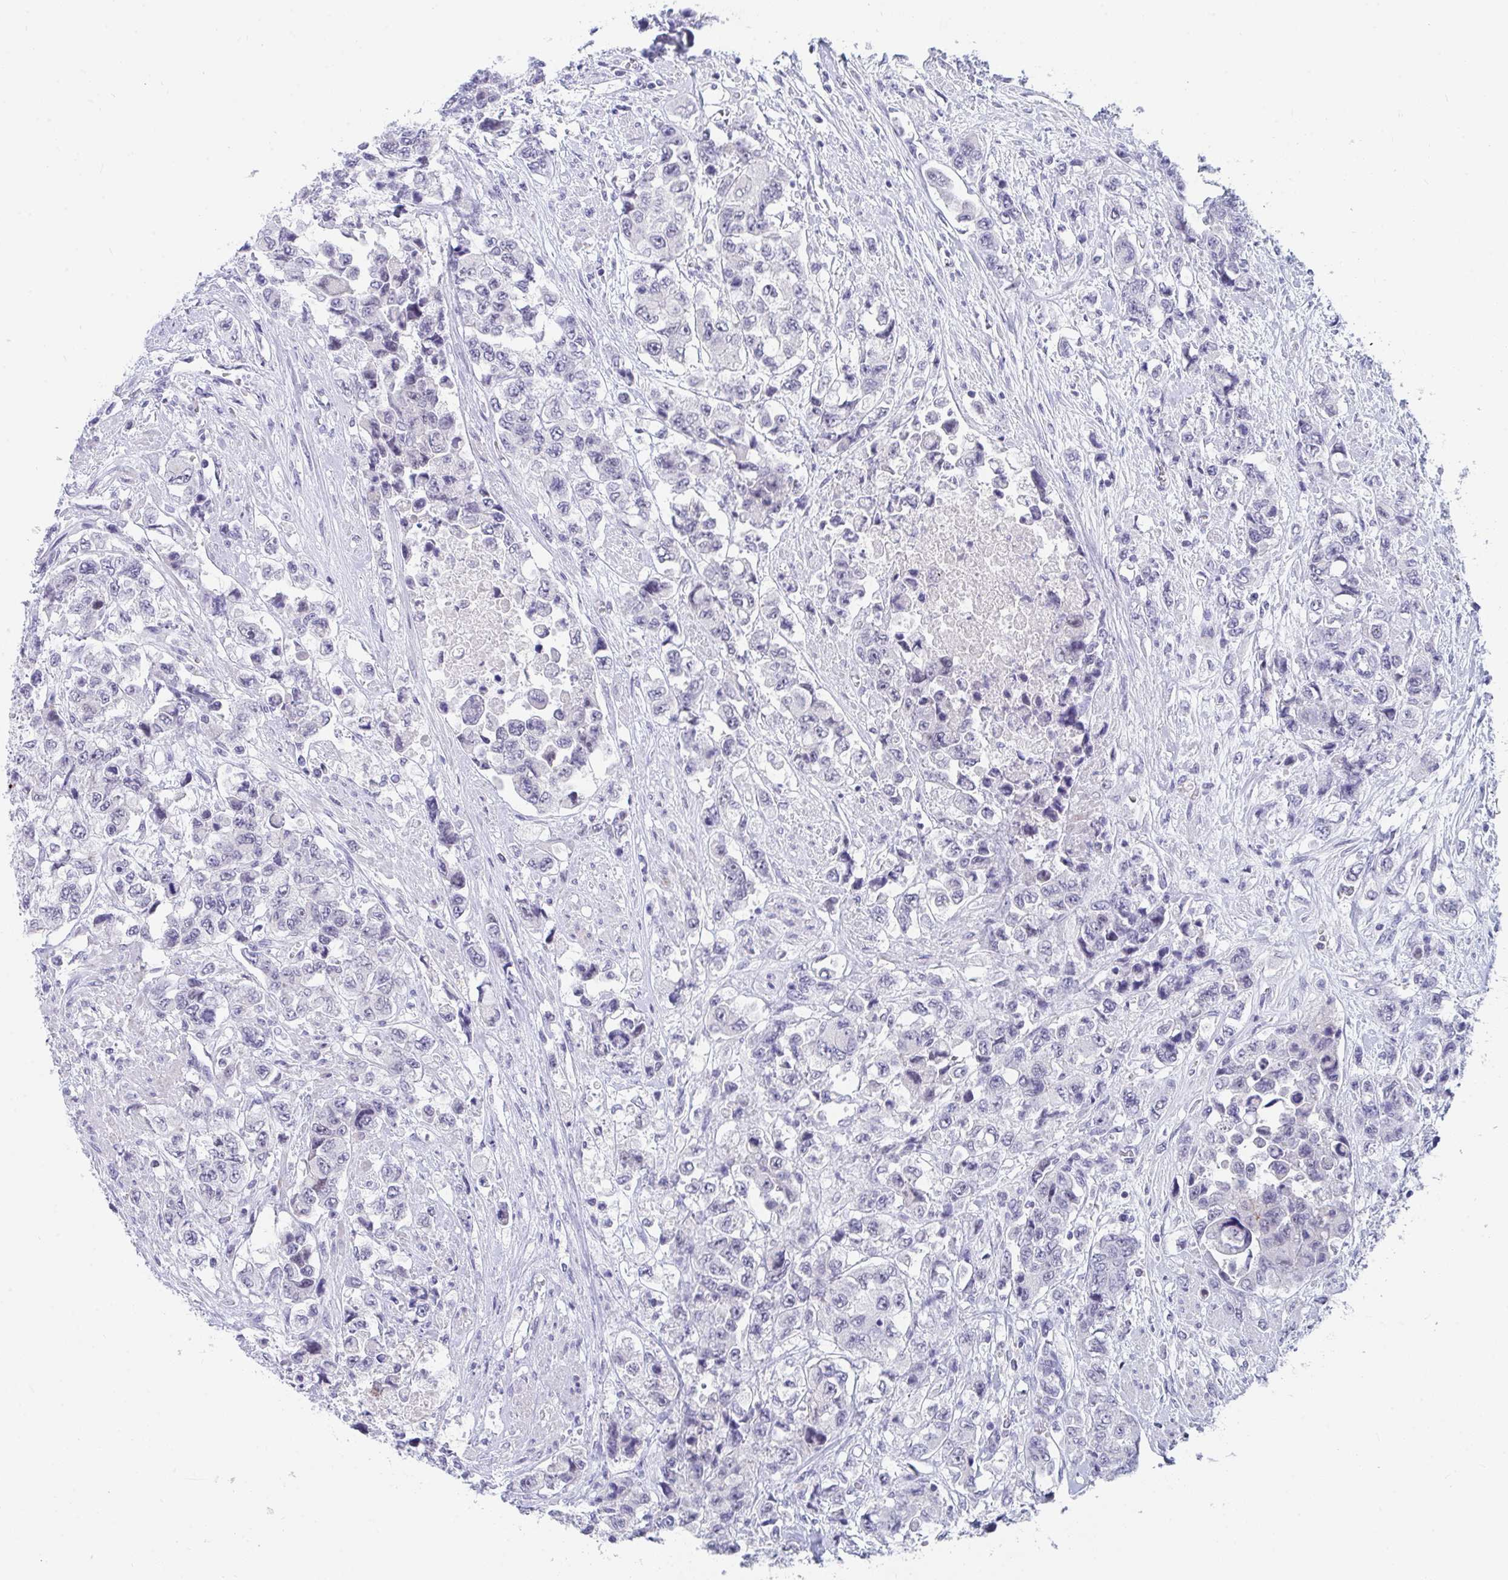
{"staining": {"intensity": "negative", "quantity": "none", "location": "none"}, "tissue": "urothelial cancer", "cell_type": "Tumor cells", "image_type": "cancer", "snomed": [{"axis": "morphology", "description": "Urothelial carcinoma, High grade"}, {"axis": "topography", "description": "Urinary bladder"}], "caption": "Protein analysis of urothelial cancer reveals no significant positivity in tumor cells. Brightfield microscopy of immunohistochemistry (IHC) stained with DAB (3,3'-diaminobenzidine) (brown) and hematoxylin (blue), captured at high magnification.", "gene": "DAOA", "patient": {"sex": "female", "age": 78}}